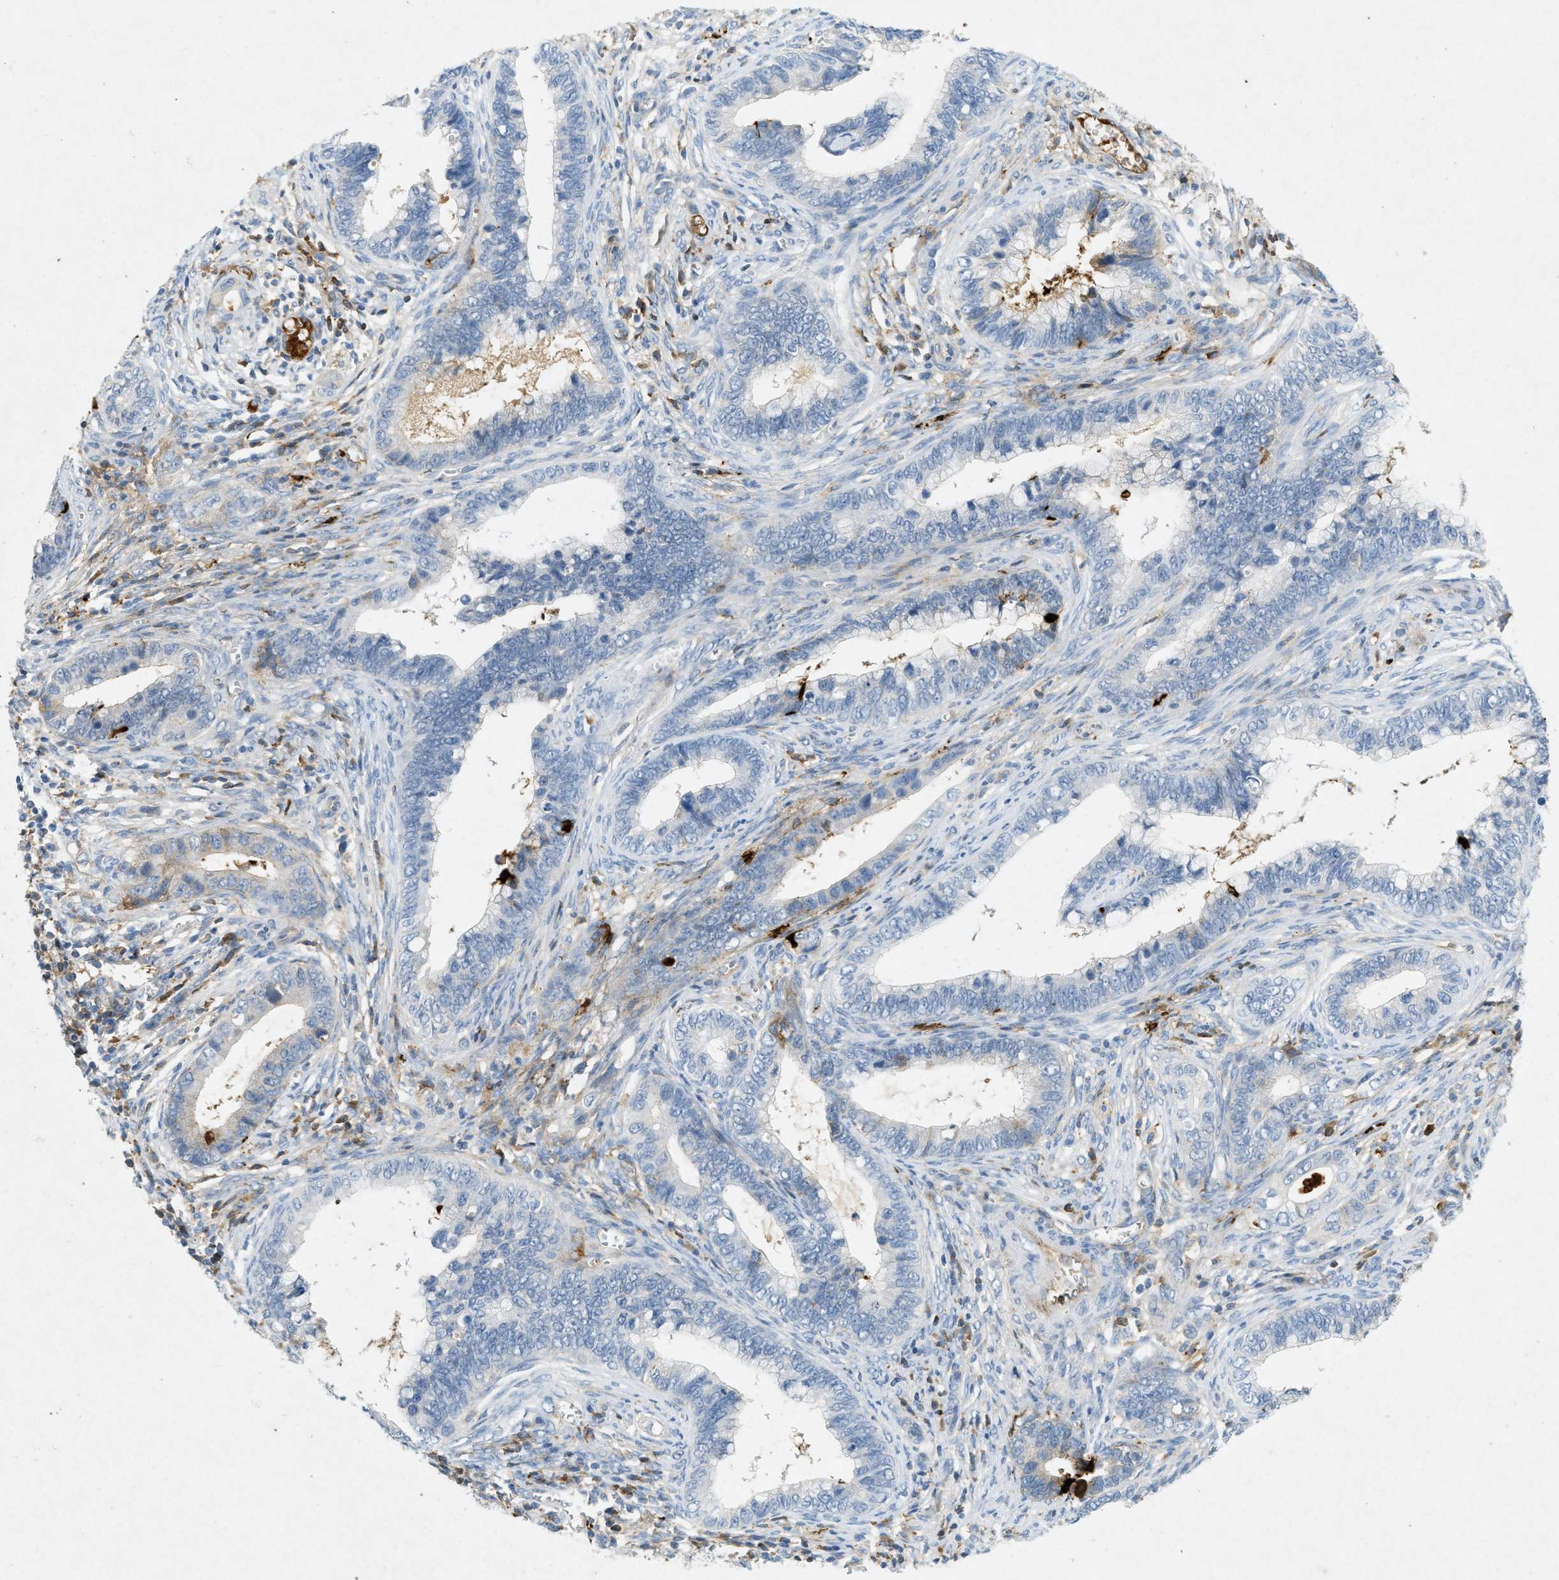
{"staining": {"intensity": "weak", "quantity": "<25%", "location": "cytoplasmic/membranous"}, "tissue": "cervical cancer", "cell_type": "Tumor cells", "image_type": "cancer", "snomed": [{"axis": "morphology", "description": "Adenocarcinoma, NOS"}, {"axis": "topography", "description": "Cervix"}], "caption": "Tumor cells are negative for brown protein staining in cervical cancer (adenocarcinoma).", "gene": "F2", "patient": {"sex": "female", "age": 44}}